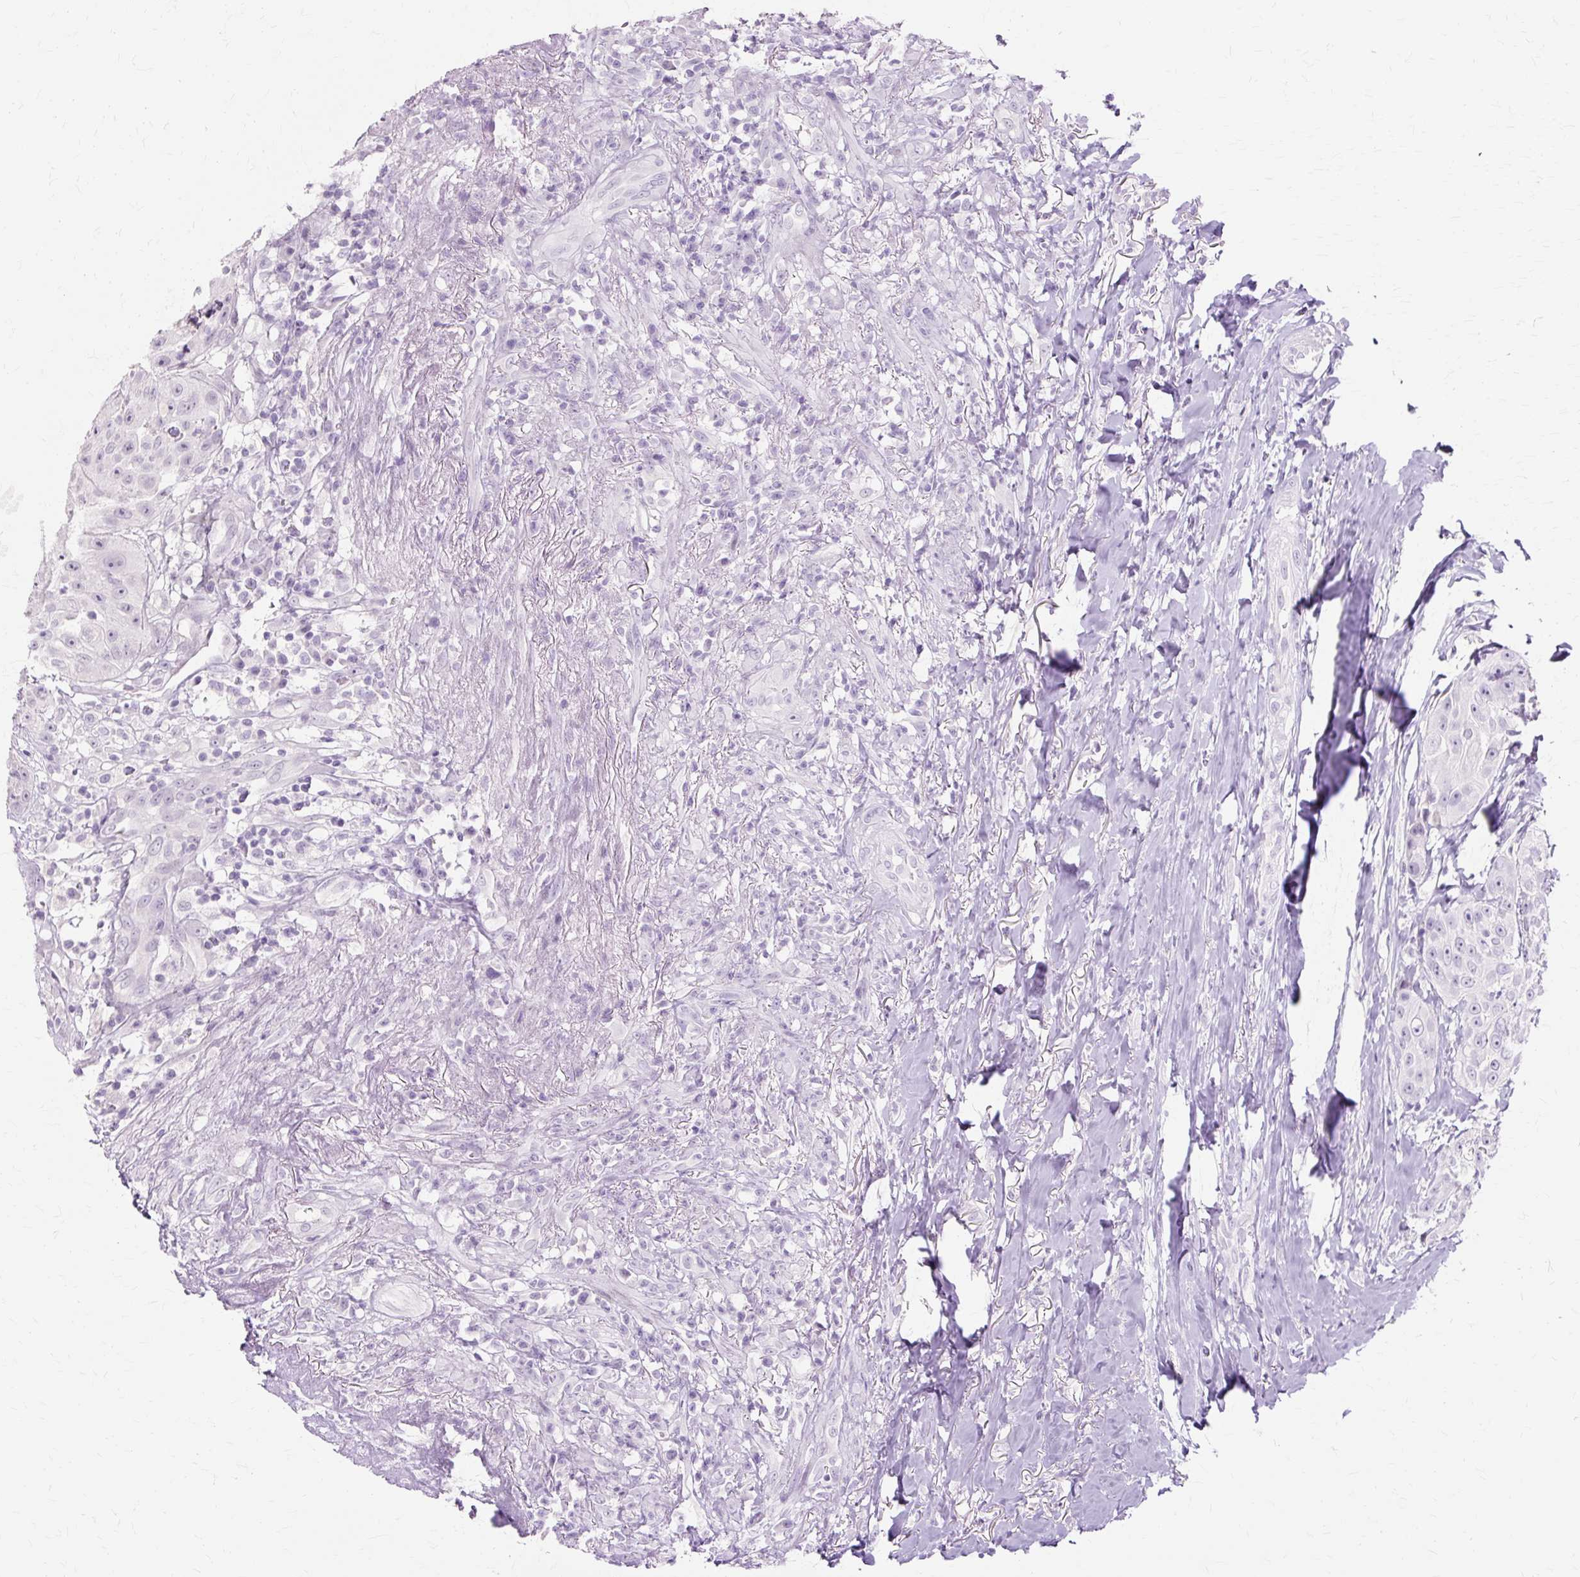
{"staining": {"intensity": "negative", "quantity": "none", "location": "none"}, "tissue": "head and neck cancer", "cell_type": "Tumor cells", "image_type": "cancer", "snomed": [{"axis": "morphology", "description": "Squamous cell carcinoma, NOS"}, {"axis": "topography", "description": "Head-Neck"}], "caption": "Immunohistochemistry micrograph of neoplastic tissue: human squamous cell carcinoma (head and neck) stained with DAB reveals no significant protein positivity in tumor cells.", "gene": "IRX2", "patient": {"sex": "male", "age": 83}}